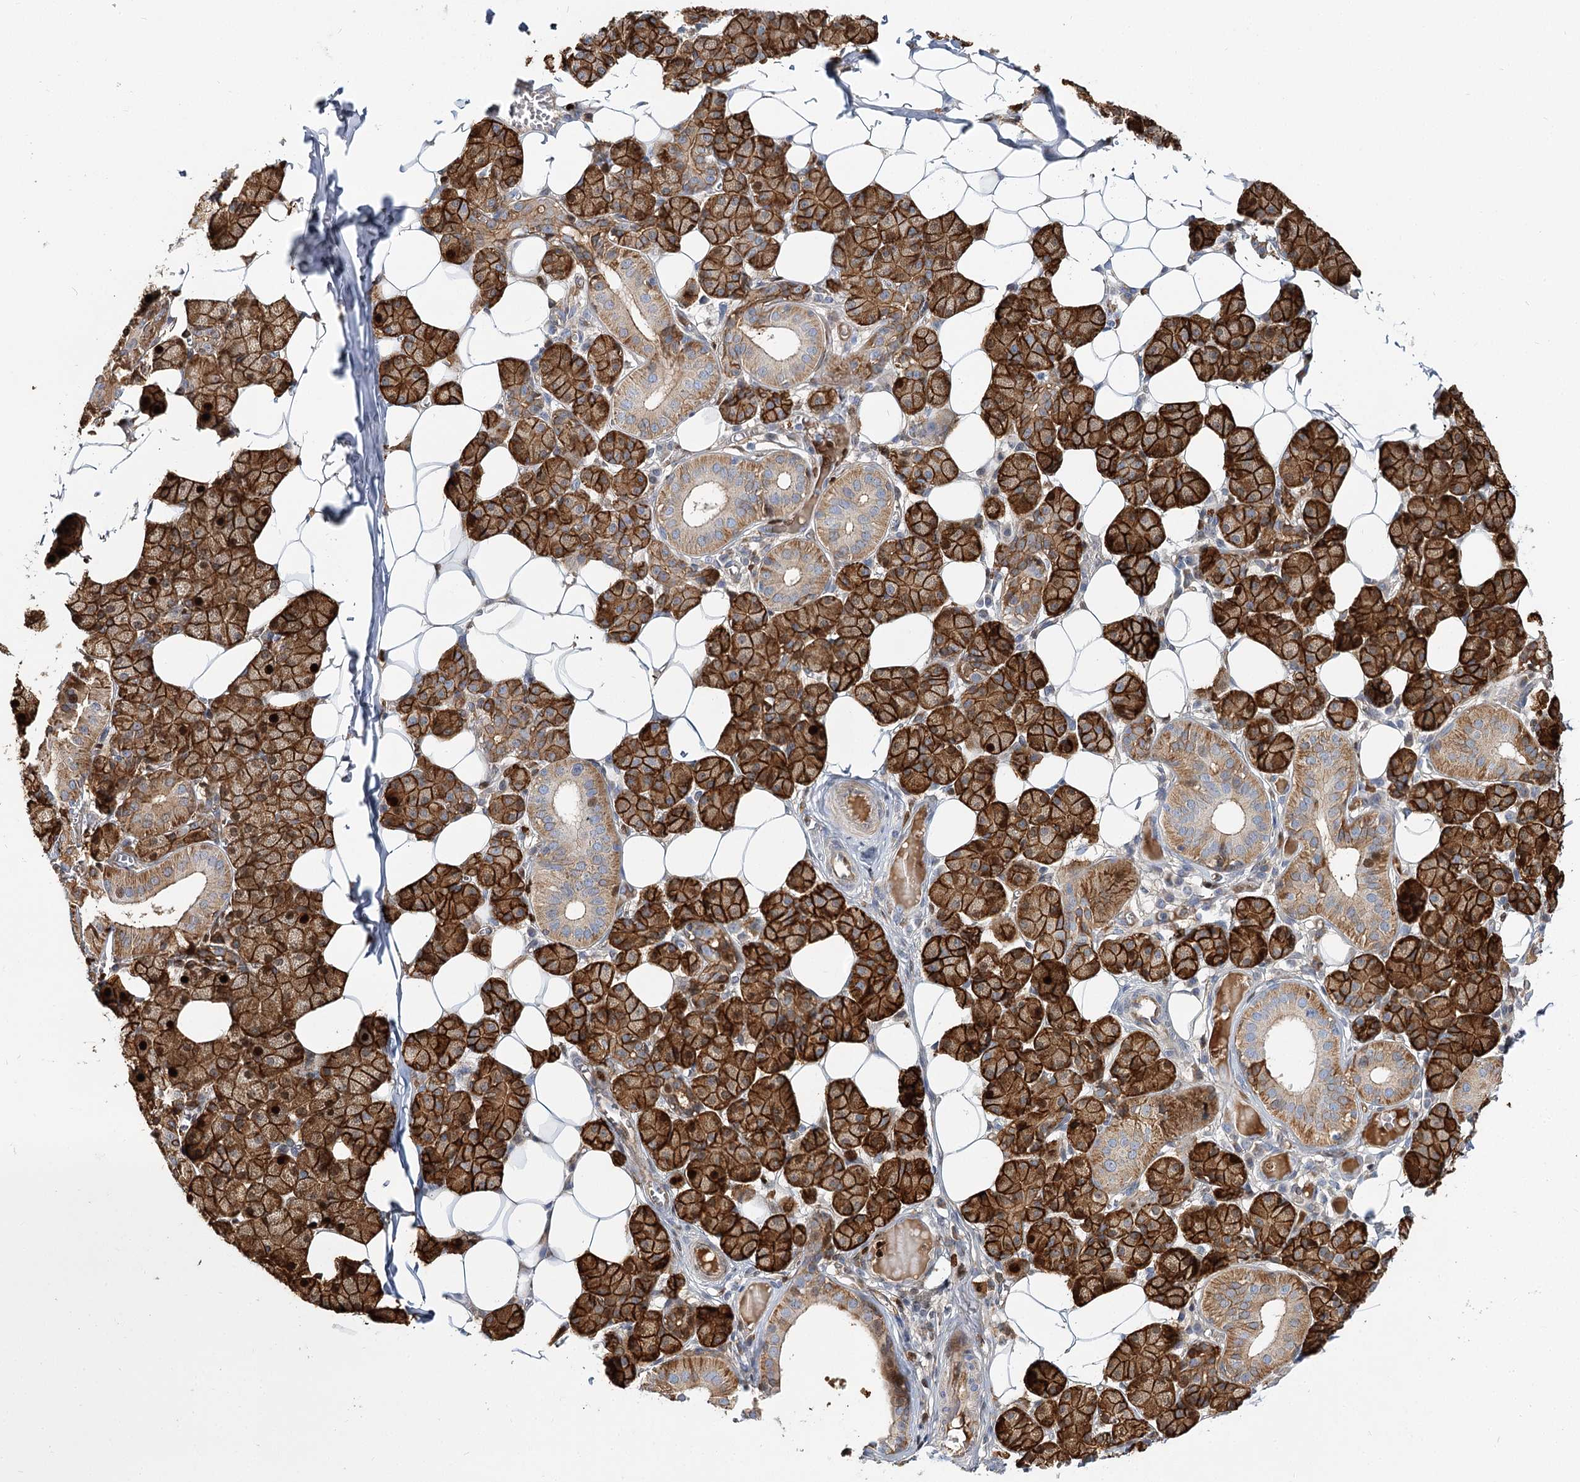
{"staining": {"intensity": "strong", "quantity": ">75%", "location": "cytoplasmic/membranous,nuclear"}, "tissue": "salivary gland", "cell_type": "Glandular cells", "image_type": "normal", "snomed": [{"axis": "morphology", "description": "Normal tissue, NOS"}, {"axis": "topography", "description": "Salivary gland"}], "caption": "Immunohistochemical staining of benign human salivary gland exhibits strong cytoplasmic/membranous,nuclear protein positivity in about >75% of glandular cells. Using DAB (3,3'-diaminobenzidine) (brown) and hematoxylin (blue) stains, captured at high magnification using brightfield microscopy.", "gene": "C11orf52", "patient": {"sex": "female", "age": 33}}